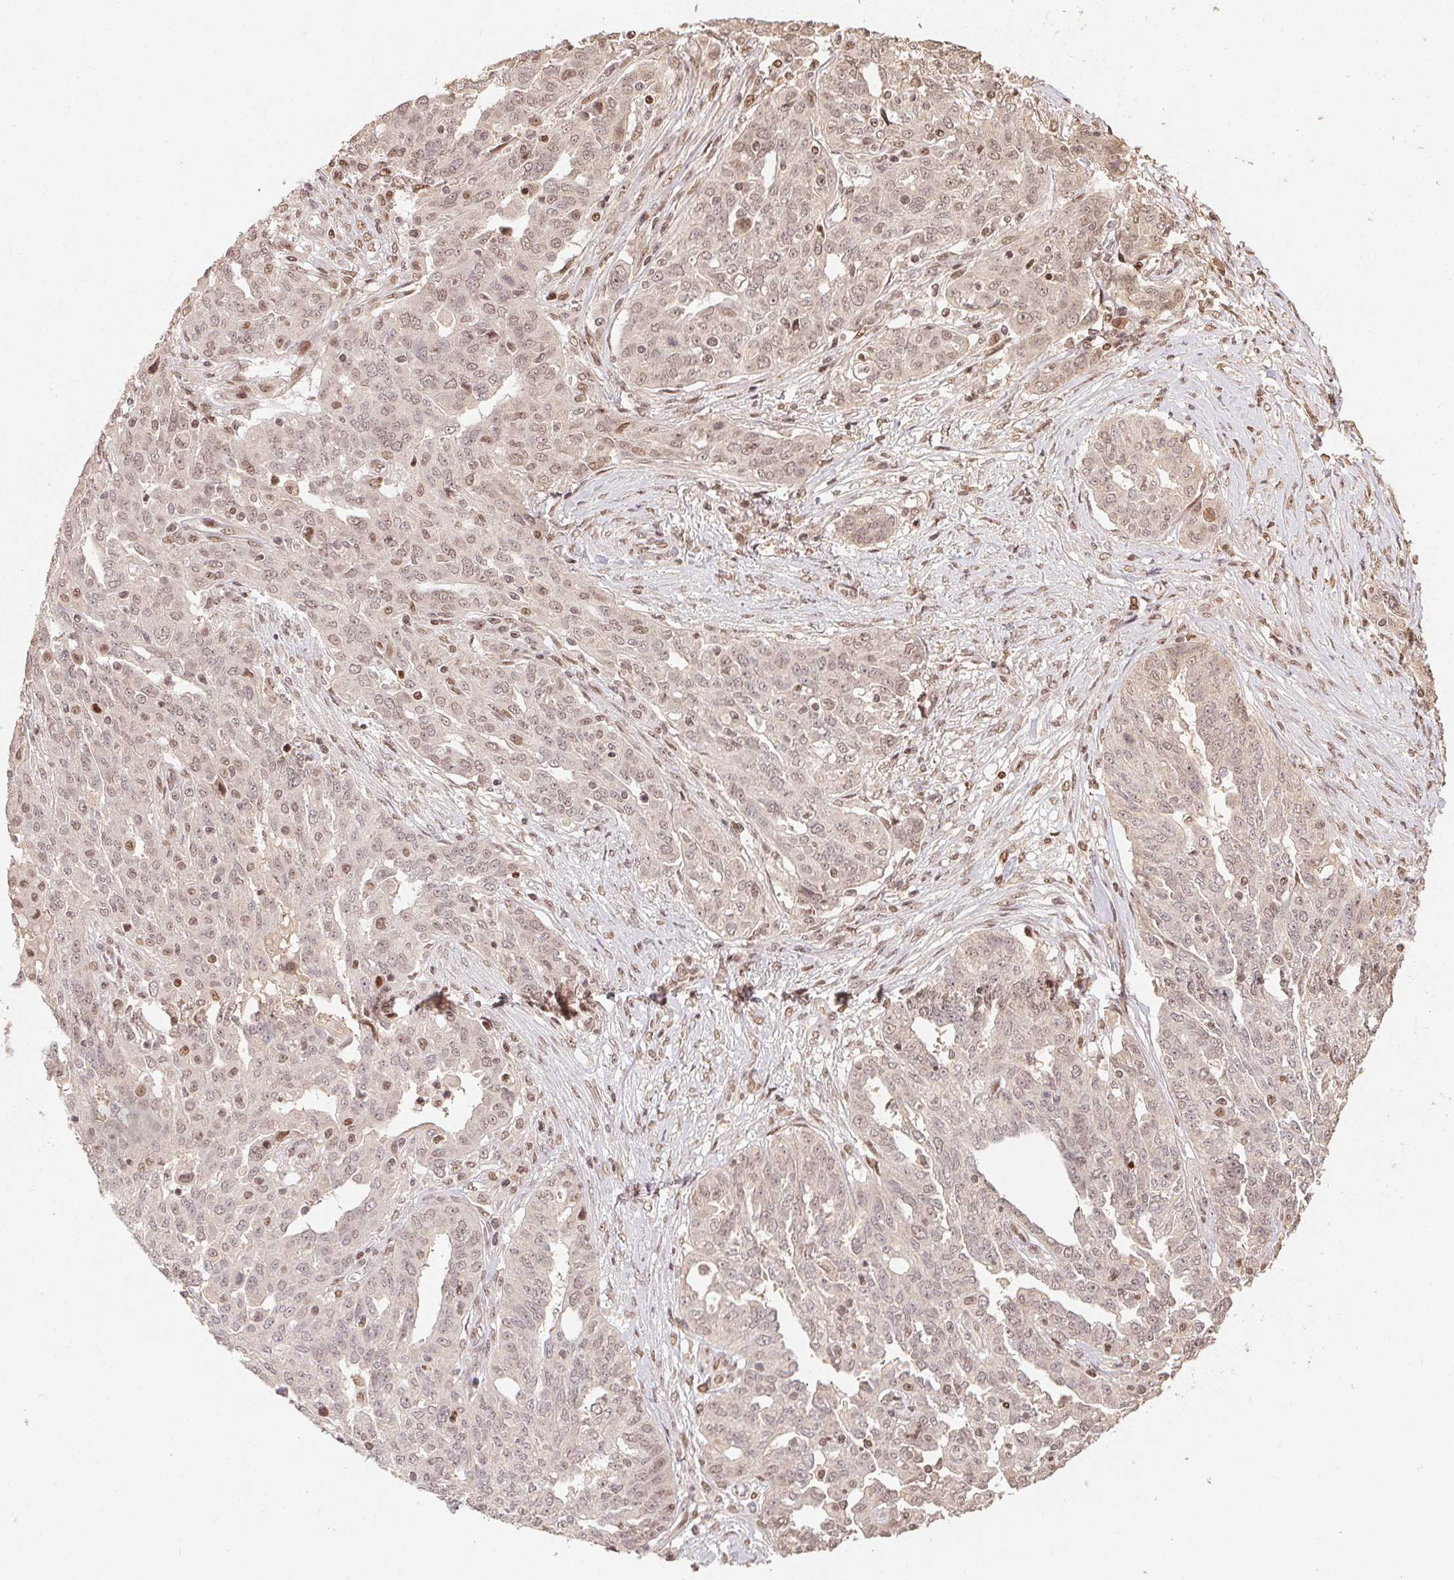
{"staining": {"intensity": "weak", "quantity": ">75%", "location": "nuclear"}, "tissue": "ovarian cancer", "cell_type": "Tumor cells", "image_type": "cancer", "snomed": [{"axis": "morphology", "description": "Cystadenocarcinoma, serous, NOS"}, {"axis": "topography", "description": "Ovary"}], "caption": "There is low levels of weak nuclear staining in tumor cells of serous cystadenocarcinoma (ovarian), as demonstrated by immunohistochemical staining (brown color).", "gene": "MAPKAPK2", "patient": {"sex": "female", "age": 67}}